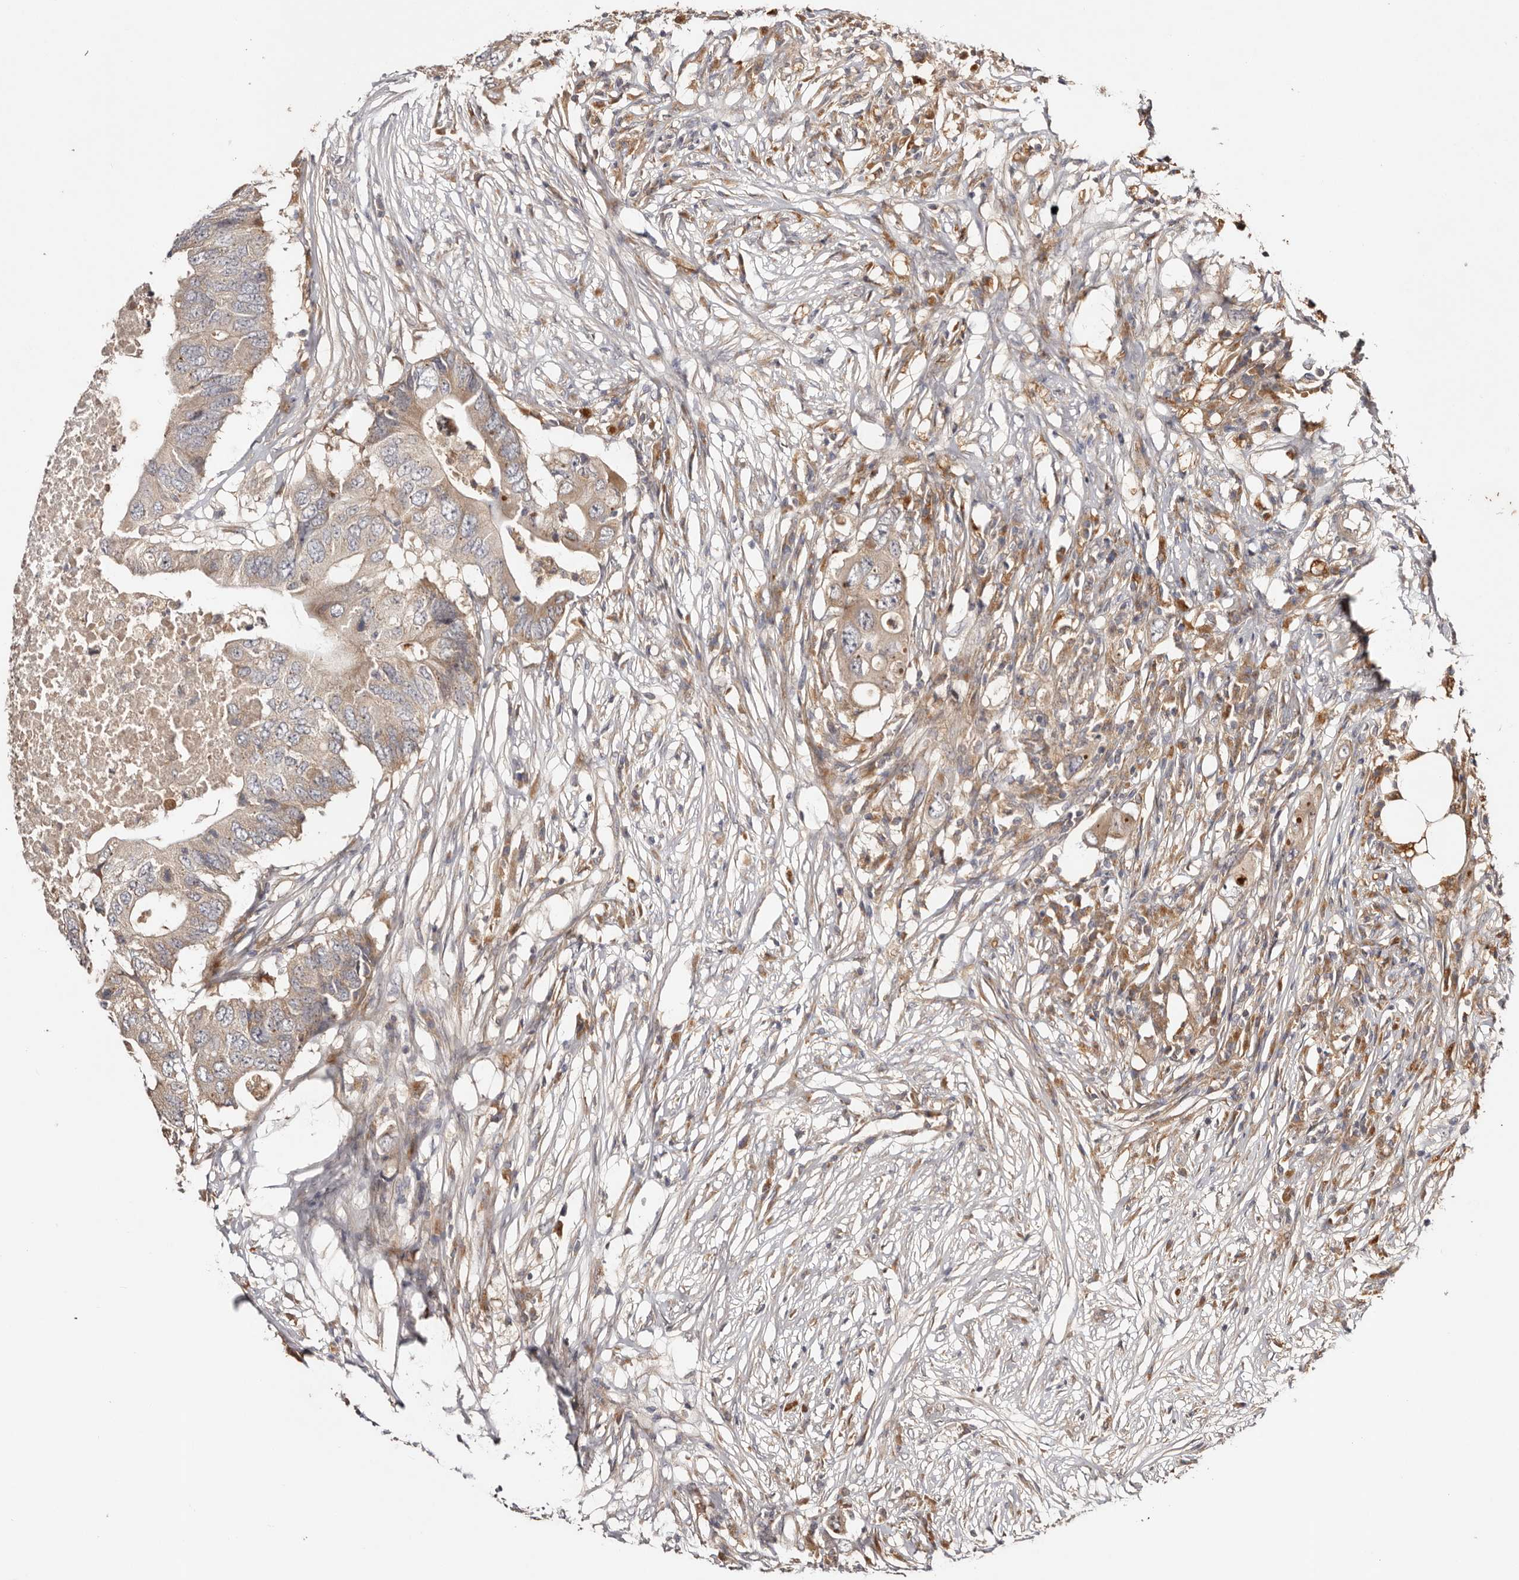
{"staining": {"intensity": "weak", "quantity": ">75%", "location": "cytoplasmic/membranous"}, "tissue": "colorectal cancer", "cell_type": "Tumor cells", "image_type": "cancer", "snomed": [{"axis": "morphology", "description": "Adenocarcinoma, NOS"}, {"axis": "topography", "description": "Colon"}], "caption": "Protein expression by IHC demonstrates weak cytoplasmic/membranous positivity in approximately >75% of tumor cells in colorectal cancer (adenocarcinoma).", "gene": "PKIB", "patient": {"sex": "male", "age": 71}}